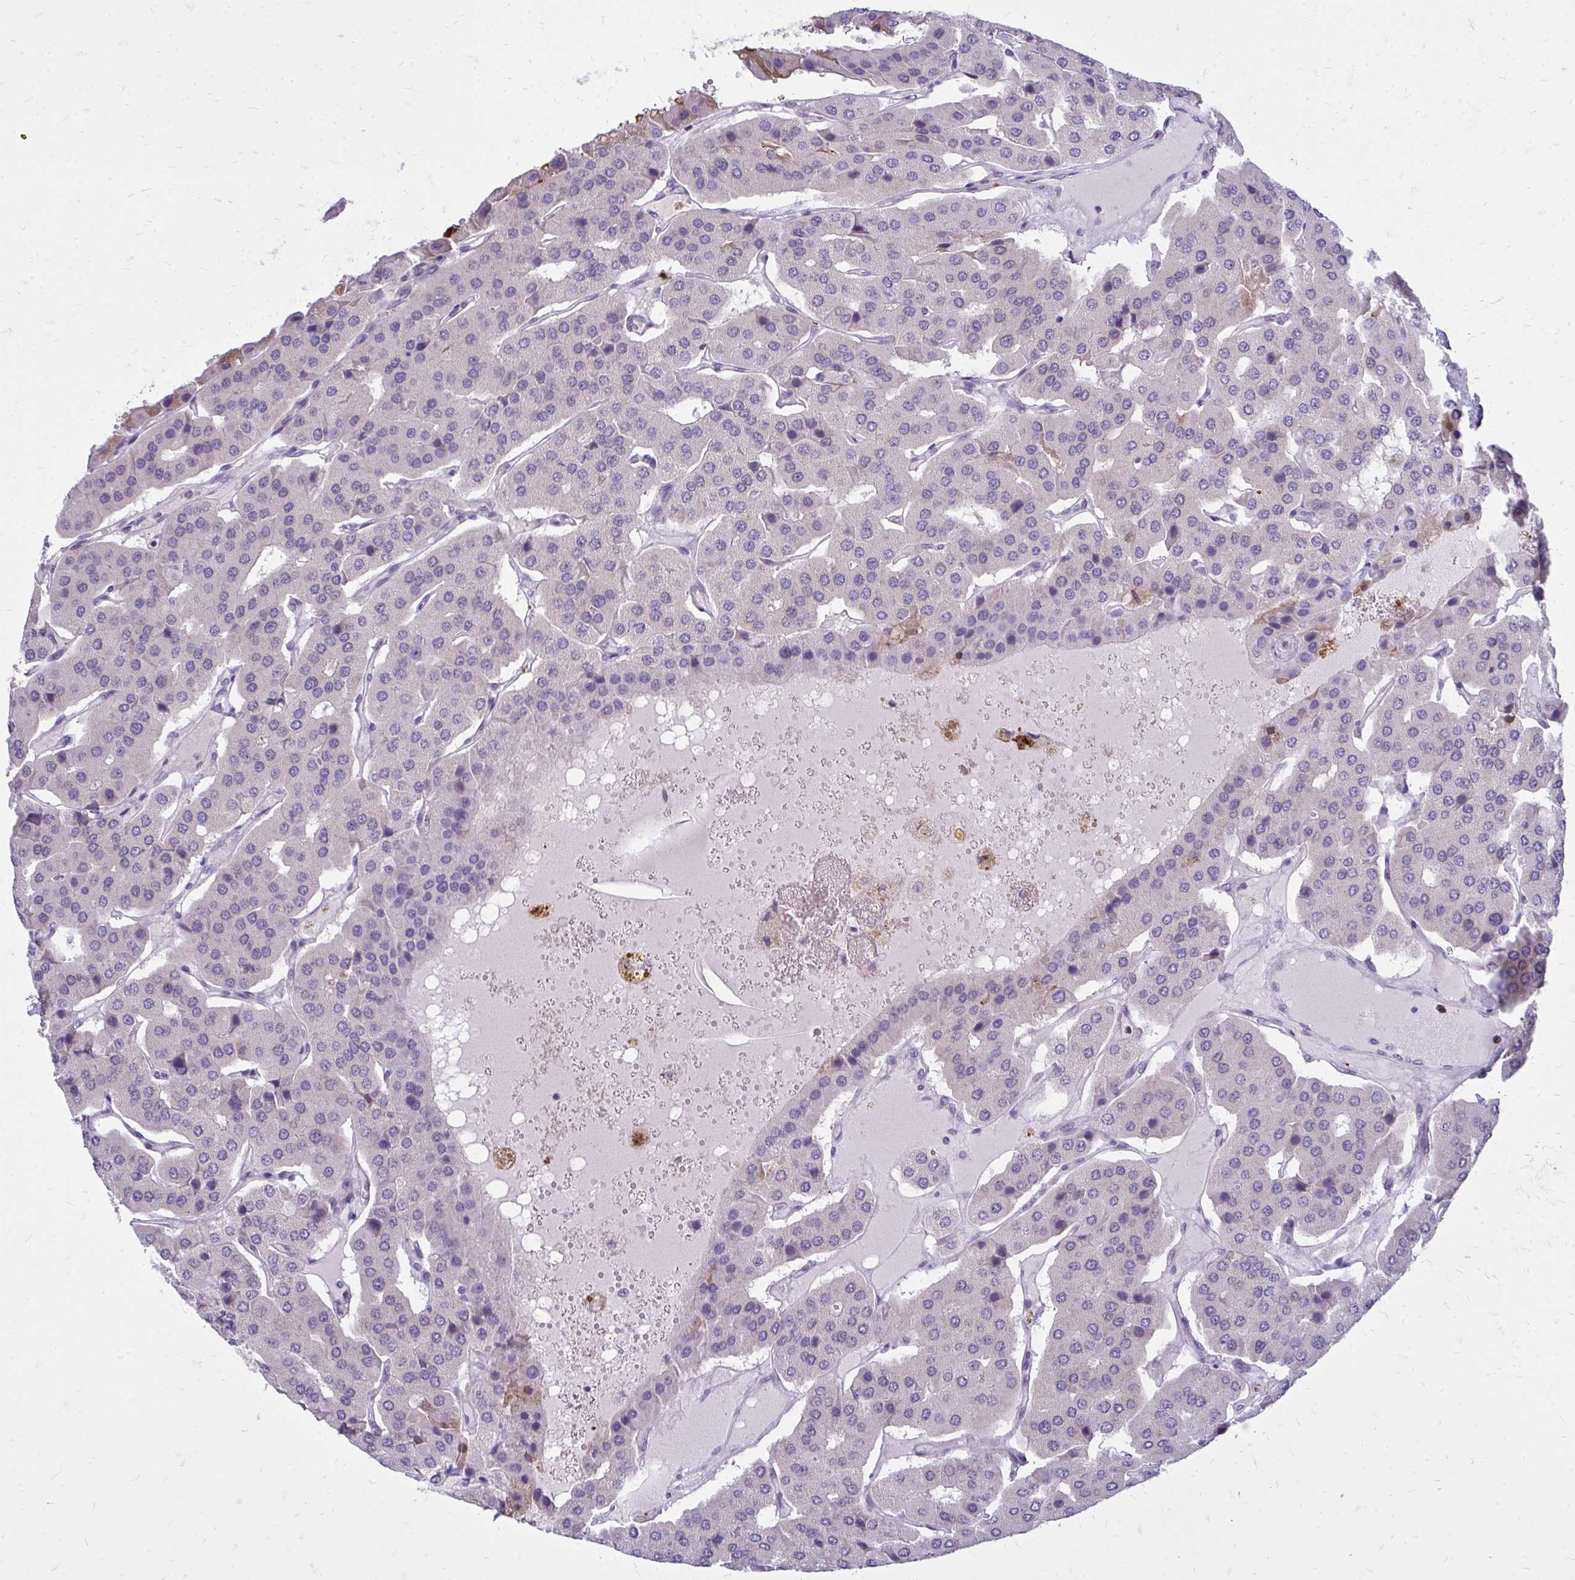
{"staining": {"intensity": "negative", "quantity": "none", "location": "none"}, "tissue": "parathyroid gland", "cell_type": "Glandular cells", "image_type": "normal", "snomed": [{"axis": "morphology", "description": "Normal tissue, NOS"}, {"axis": "morphology", "description": "Adenoma, NOS"}, {"axis": "topography", "description": "Parathyroid gland"}], "caption": "Image shows no significant protein staining in glandular cells of normal parathyroid gland. Nuclei are stained in blue.", "gene": "ACSL5", "patient": {"sex": "female", "age": 86}}